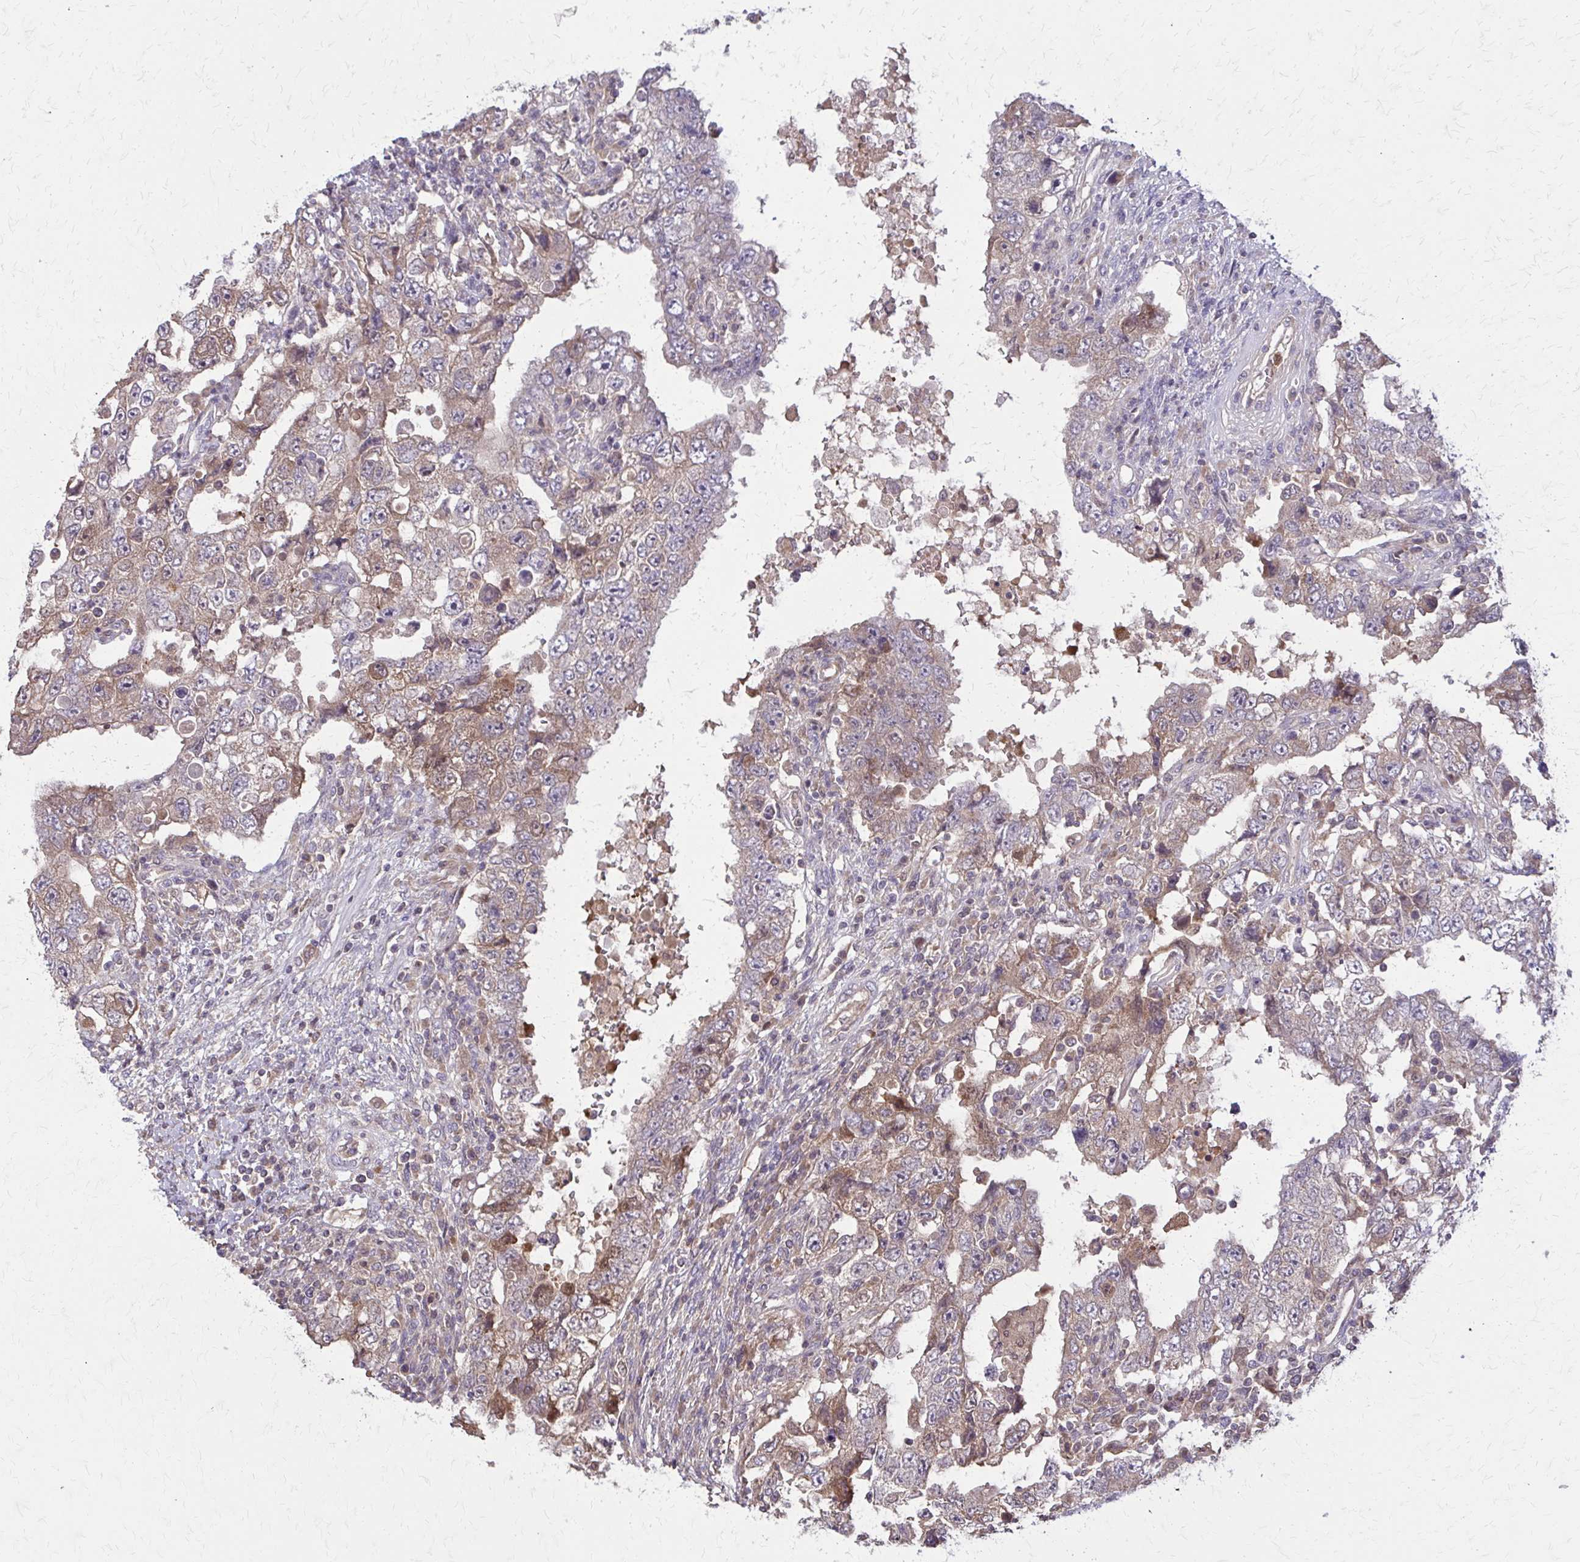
{"staining": {"intensity": "moderate", "quantity": "25%-75%", "location": "cytoplasmic/membranous"}, "tissue": "testis cancer", "cell_type": "Tumor cells", "image_type": "cancer", "snomed": [{"axis": "morphology", "description": "Carcinoma, Embryonal, NOS"}, {"axis": "topography", "description": "Testis"}], "caption": "IHC (DAB) staining of testis embryonal carcinoma shows moderate cytoplasmic/membranous protein staining in about 25%-75% of tumor cells.", "gene": "NRBF2", "patient": {"sex": "male", "age": 26}}